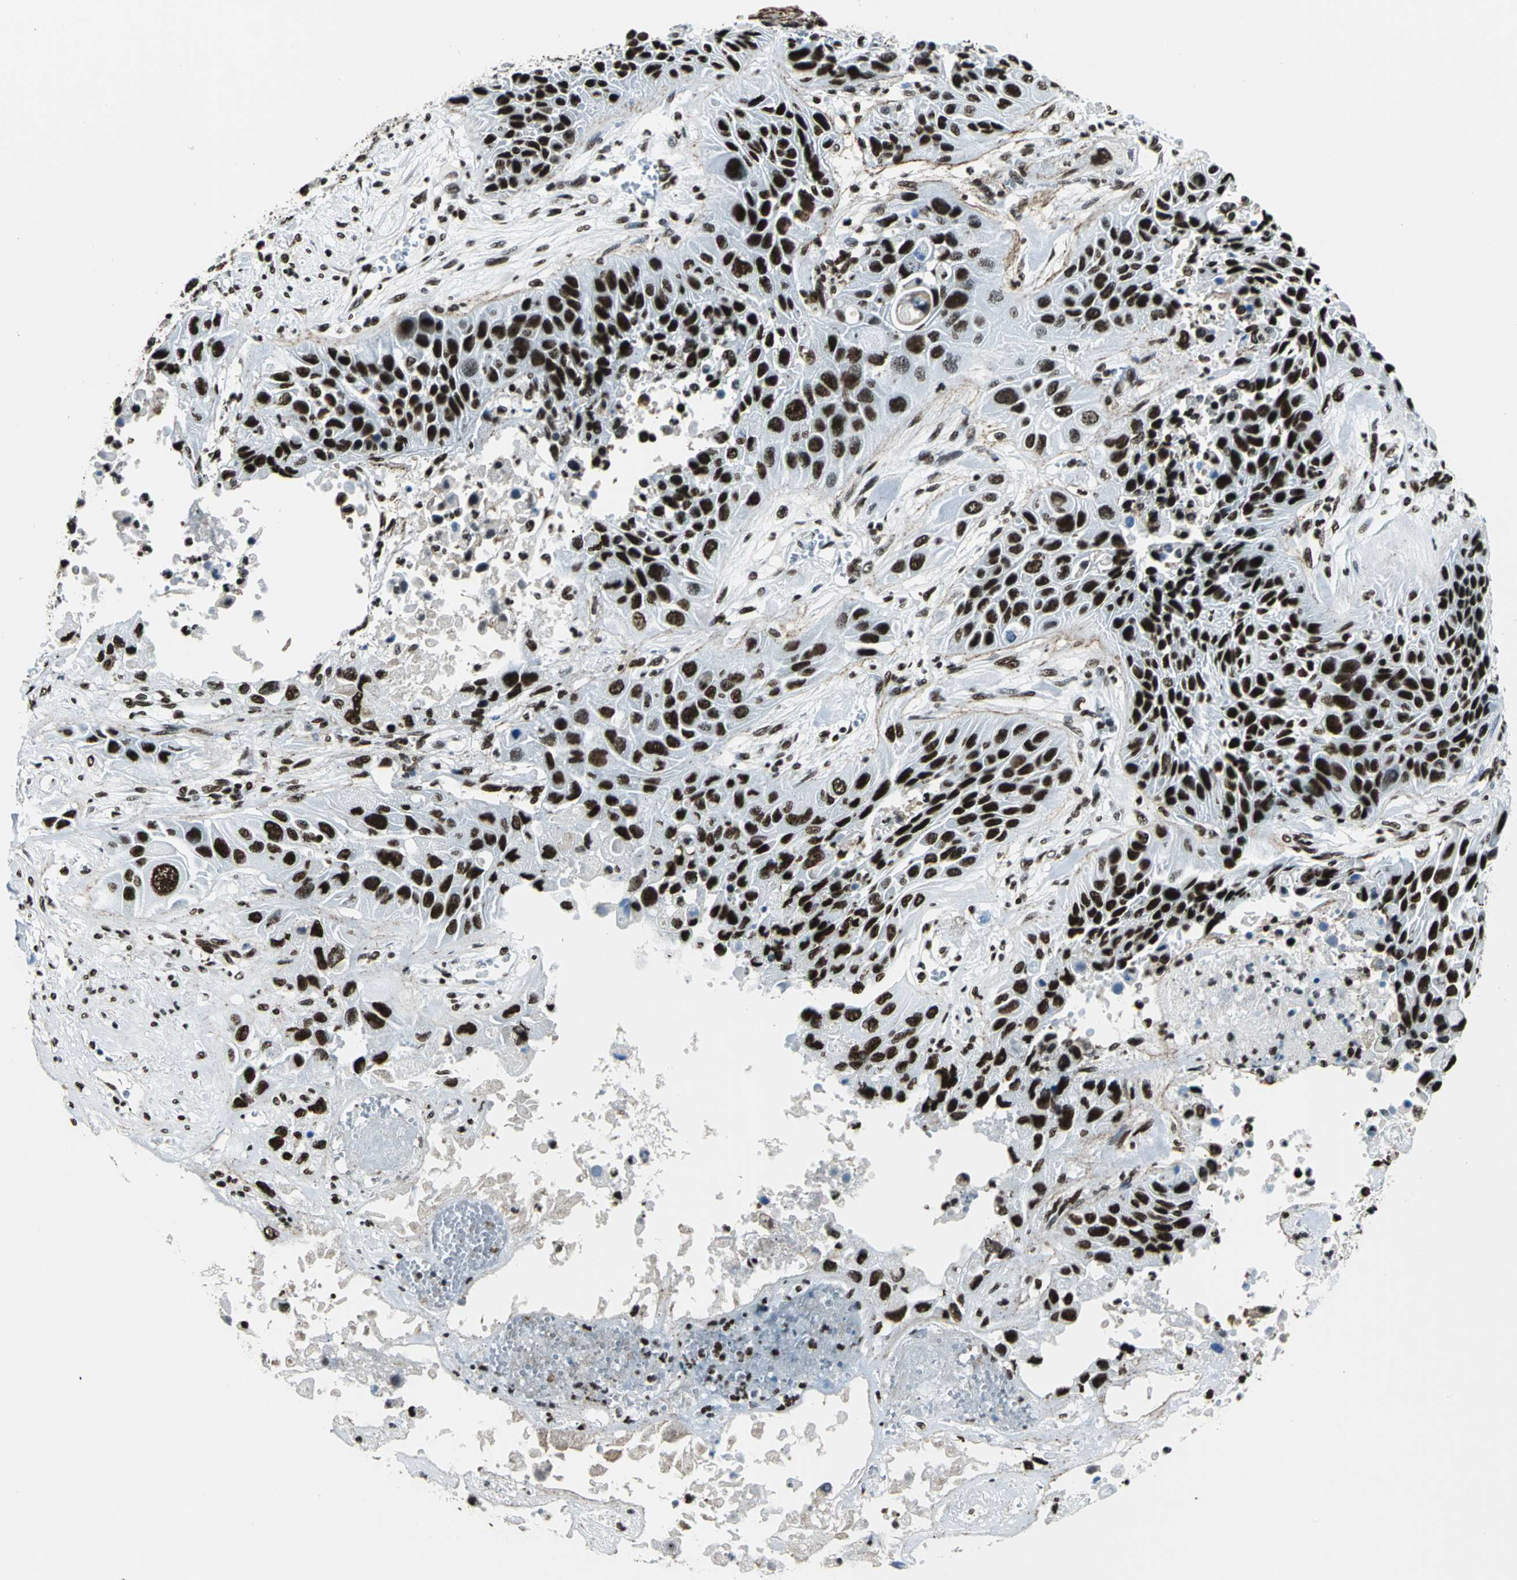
{"staining": {"intensity": "strong", "quantity": ">75%", "location": "nuclear"}, "tissue": "lung cancer", "cell_type": "Tumor cells", "image_type": "cancer", "snomed": [{"axis": "morphology", "description": "Squamous cell carcinoma, NOS"}, {"axis": "topography", "description": "Lung"}], "caption": "High-magnification brightfield microscopy of lung squamous cell carcinoma stained with DAB (3,3'-diaminobenzidine) (brown) and counterstained with hematoxylin (blue). tumor cells exhibit strong nuclear staining is seen in about>75% of cells. (DAB IHC, brown staining for protein, blue staining for nuclei).", "gene": "APEX1", "patient": {"sex": "female", "age": 76}}